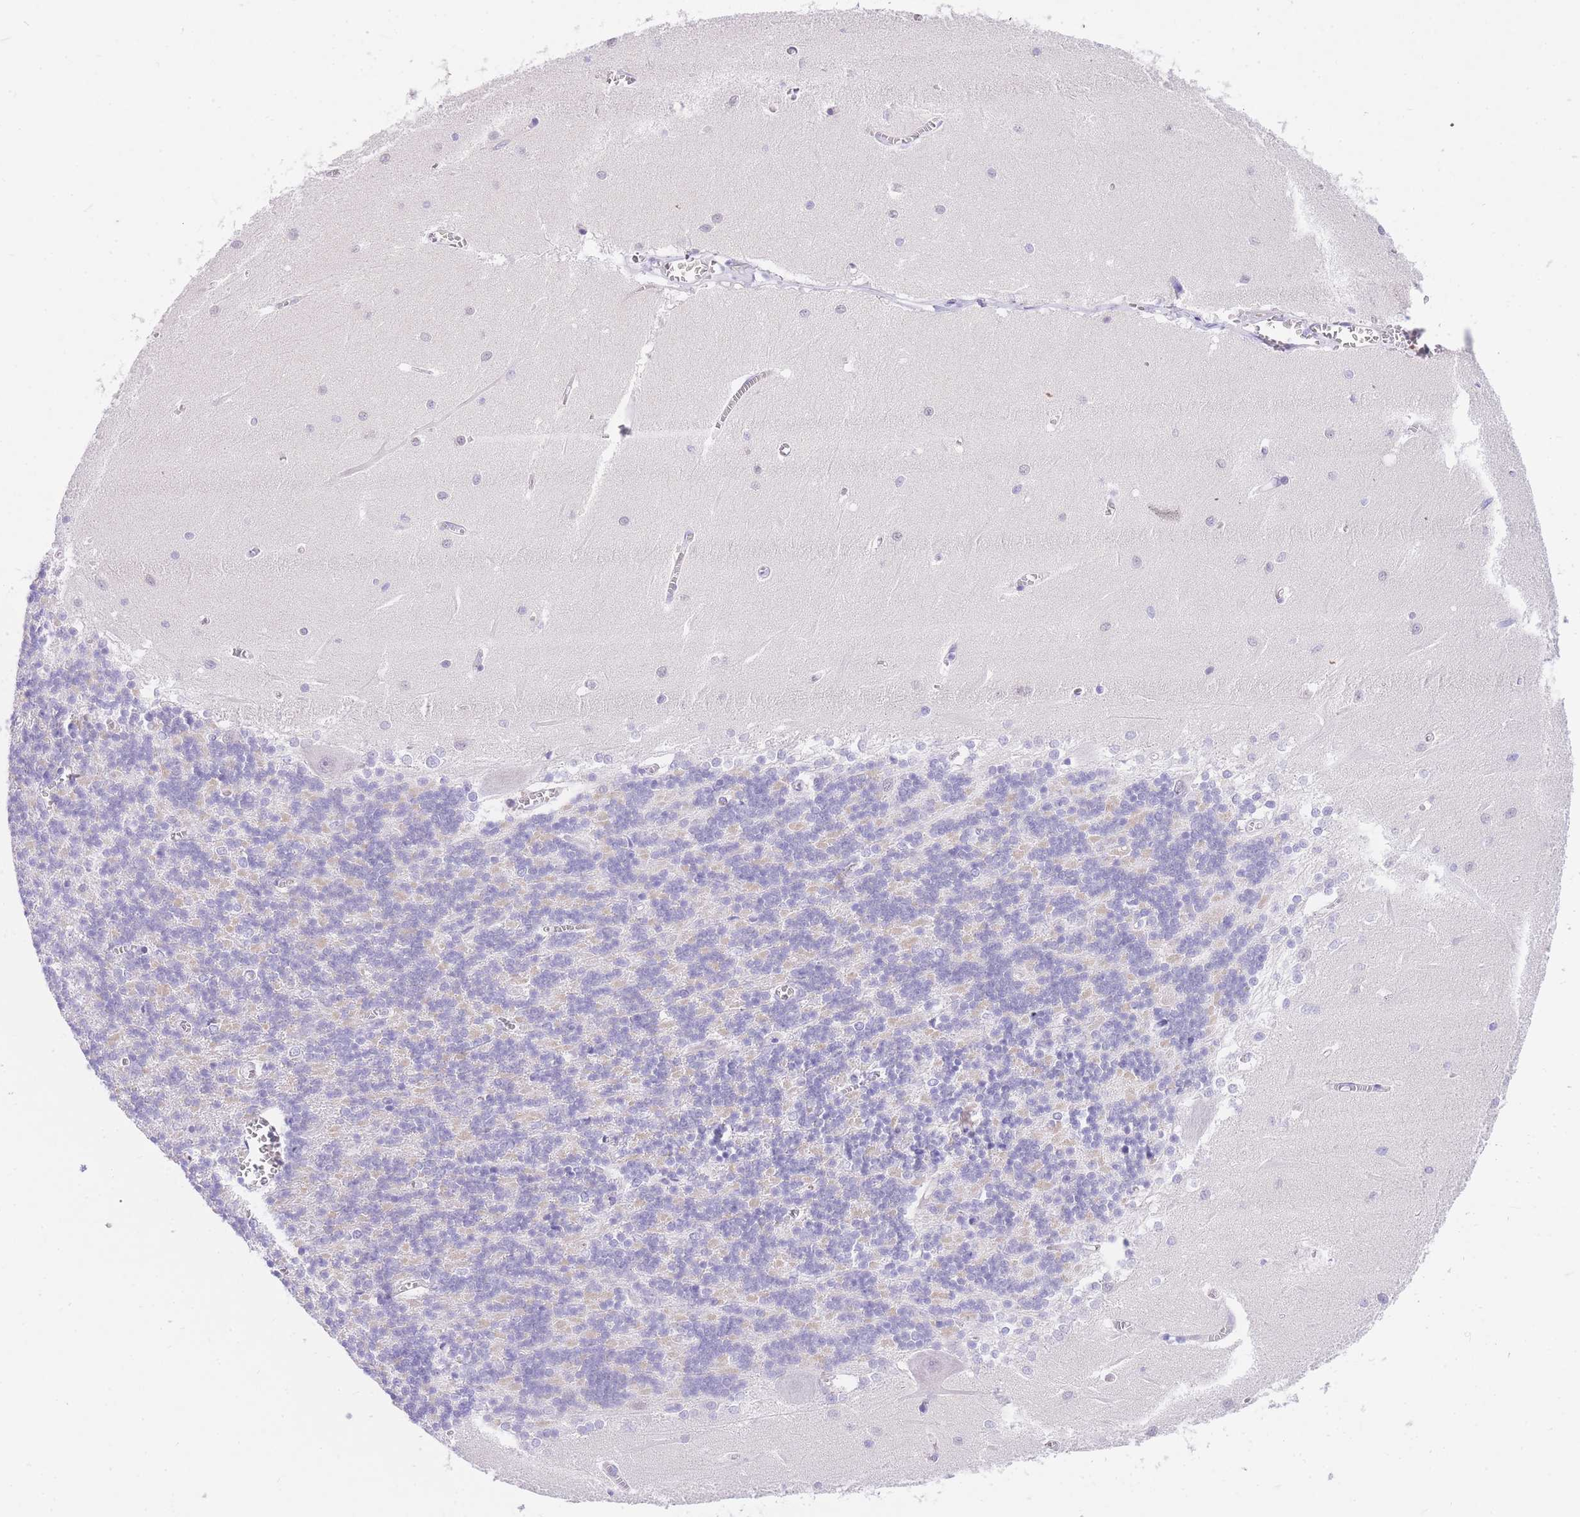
{"staining": {"intensity": "negative", "quantity": "none", "location": "none"}, "tissue": "cerebellum", "cell_type": "Cells in granular layer", "image_type": "normal", "snomed": [{"axis": "morphology", "description": "Normal tissue, NOS"}, {"axis": "topography", "description": "Cerebellum"}], "caption": "Immunohistochemistry (IHC) micrograph of unremarkable human cerebellum stained for a protein (brown), which shows no staining in cells in granular layer. (Brightfield microscopy of DAB (3,3'-diaminobenzidine) IHC at high magnification).", "gene": "SRSF12", "patient": {"sex": "male", "age": 37}}